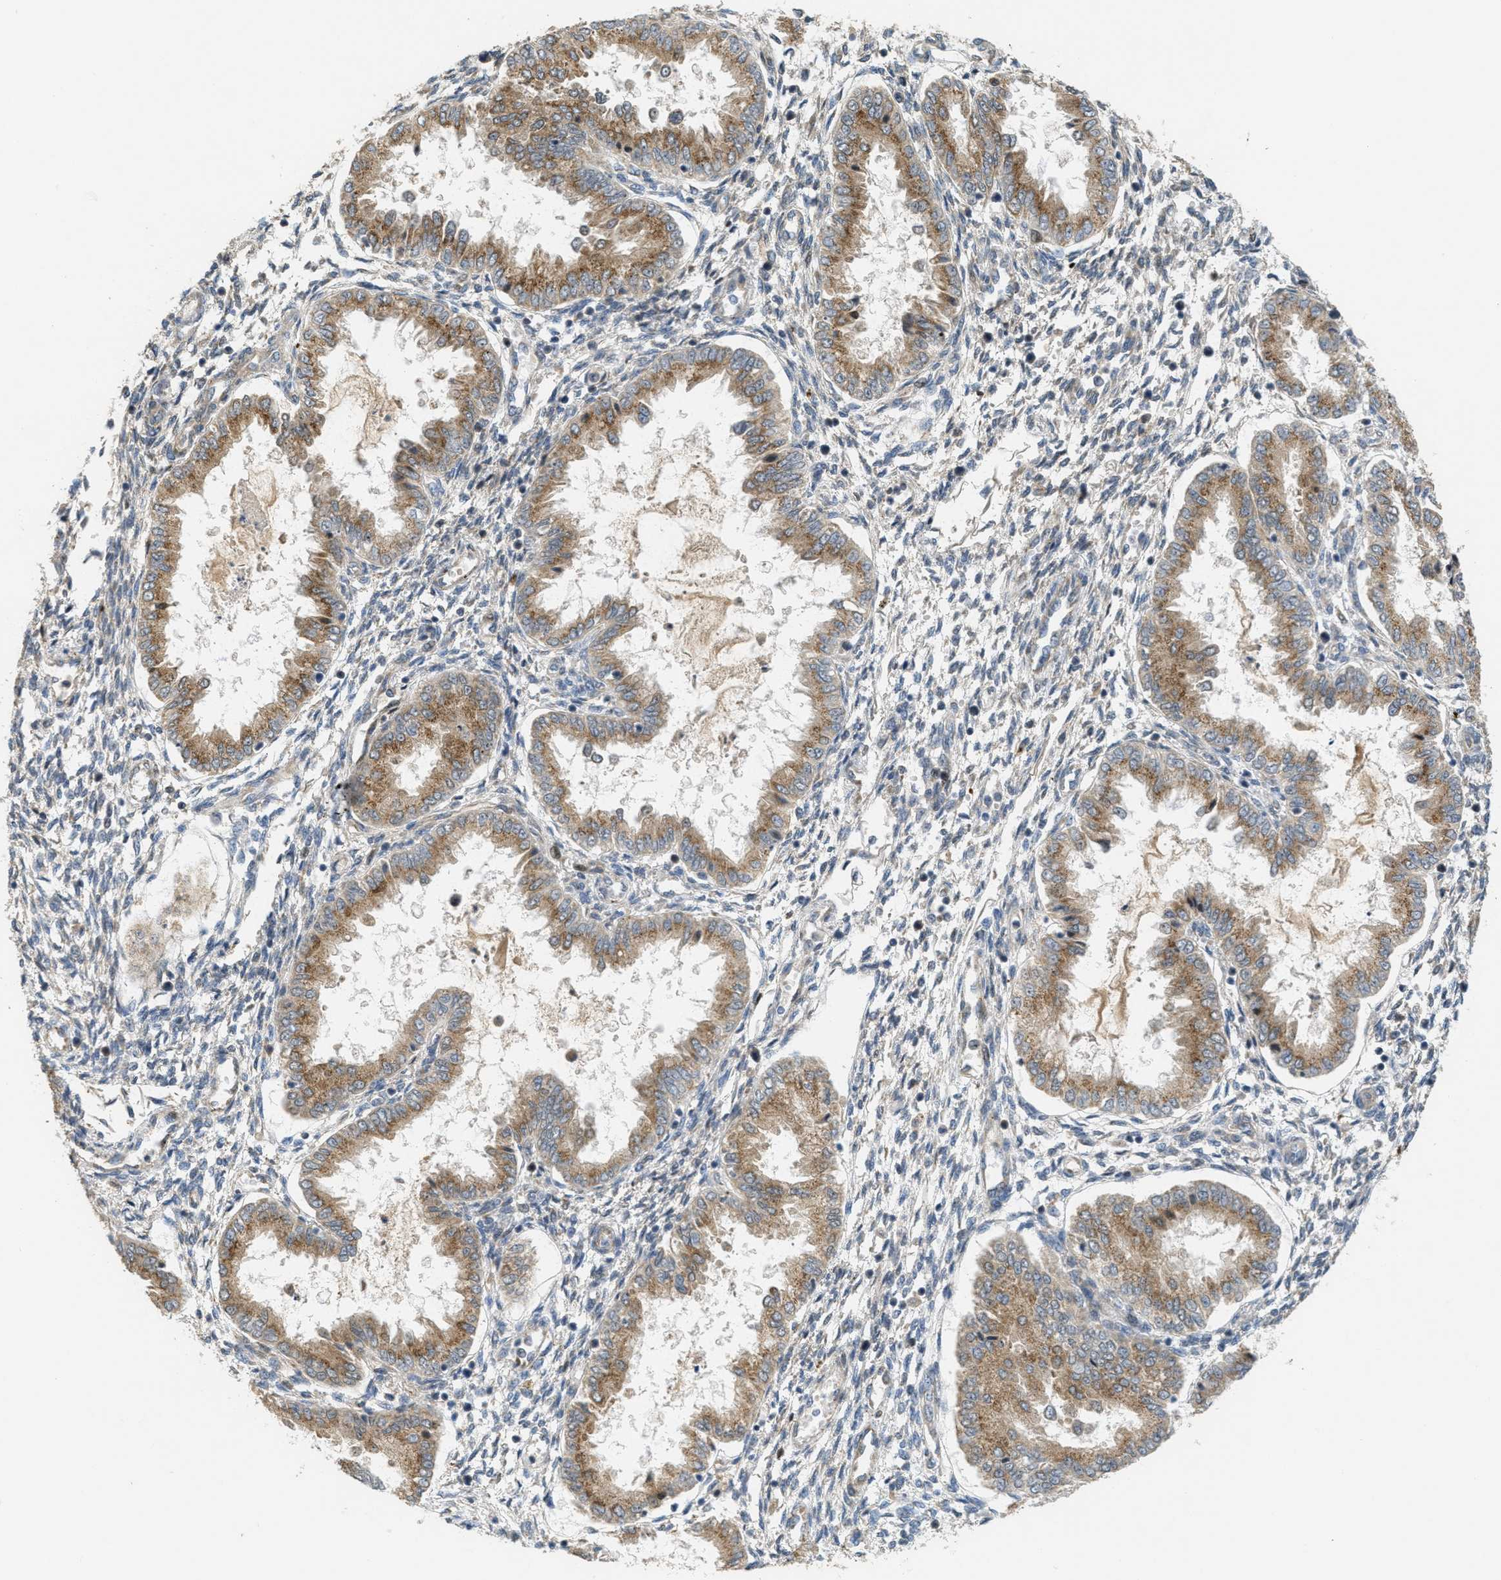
{"staining": {"intensity": "negative", "quantity": "none", "location": "none"}, "tissue": "endometrium", "cell_type": "Cells in endometrial stroma", "image_type": "normal", "snomed": [{"axis": "morphology", "description": "Normal tissue, NOS"}, {"axis": "topography", "description": "Endometrium"}], "caption": "The histopathology image displays no staining of cells in endometrial stroma in normal endometrium.", "gene": "ZFPL1", "patient": {"sex": "female", "age": 33}}